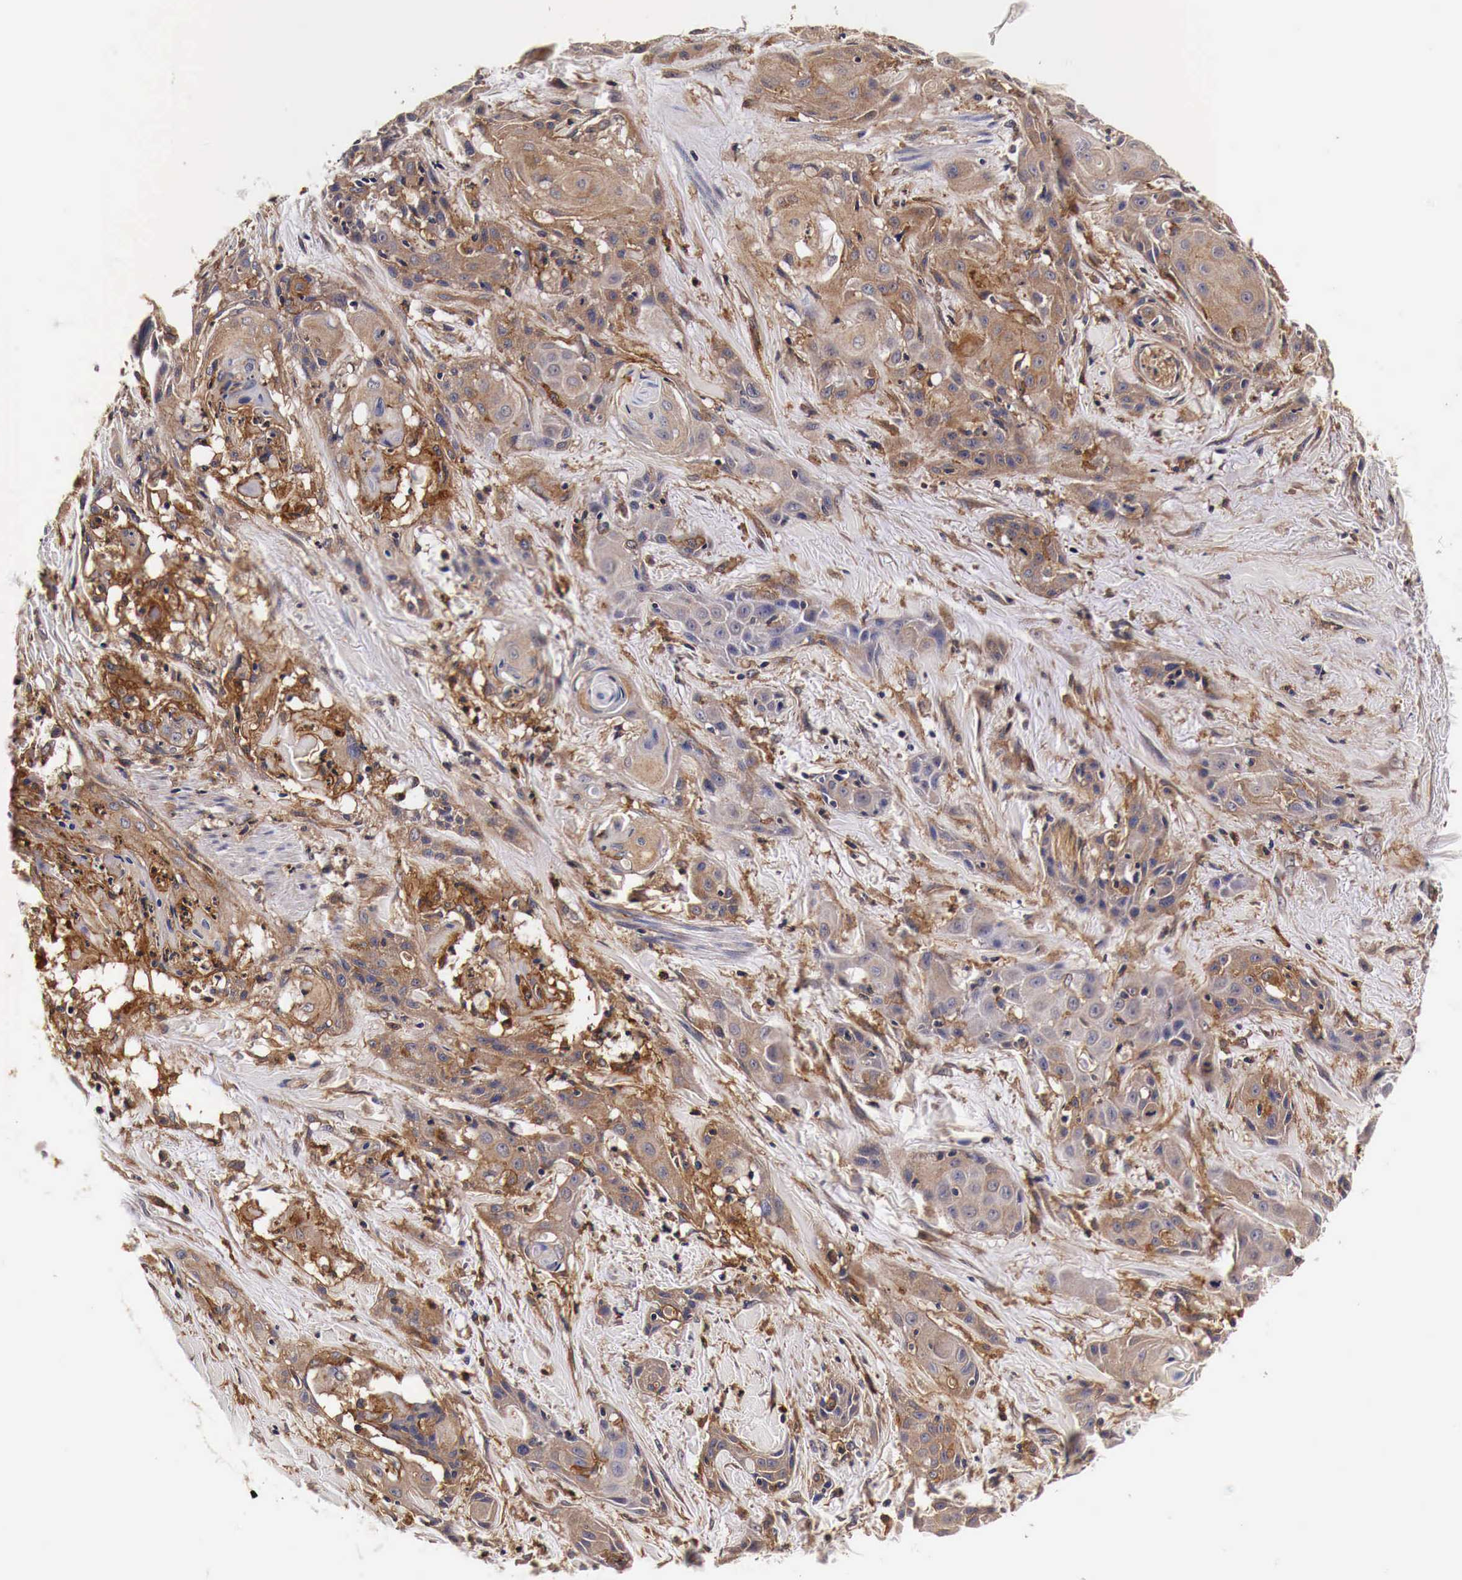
{"staining": {"intensity": "weak", "quantity": "25%-75%", "location": "cytoplasmic/membranous"}, "tissue": "skin cancer", "cell_type": "Tumor cells", "image_type": "cancer", "snomed": [{"axis": "morphology", "description": "Squamous cell carcinoma, NOS"}, {"axis": "topography", "description": "Skin"}, {"axis": "topography", "description": "Anal"}], "caption": "About 25%-75% of tumor cells in human skin cancer (squamous cell carcinoma) exhibit weak cytoplasmic/membranous protein expression as visualized by brown immunohistochemical staining.", "gene": "RP2", "patient": {"sex": "male", "age": 64}}